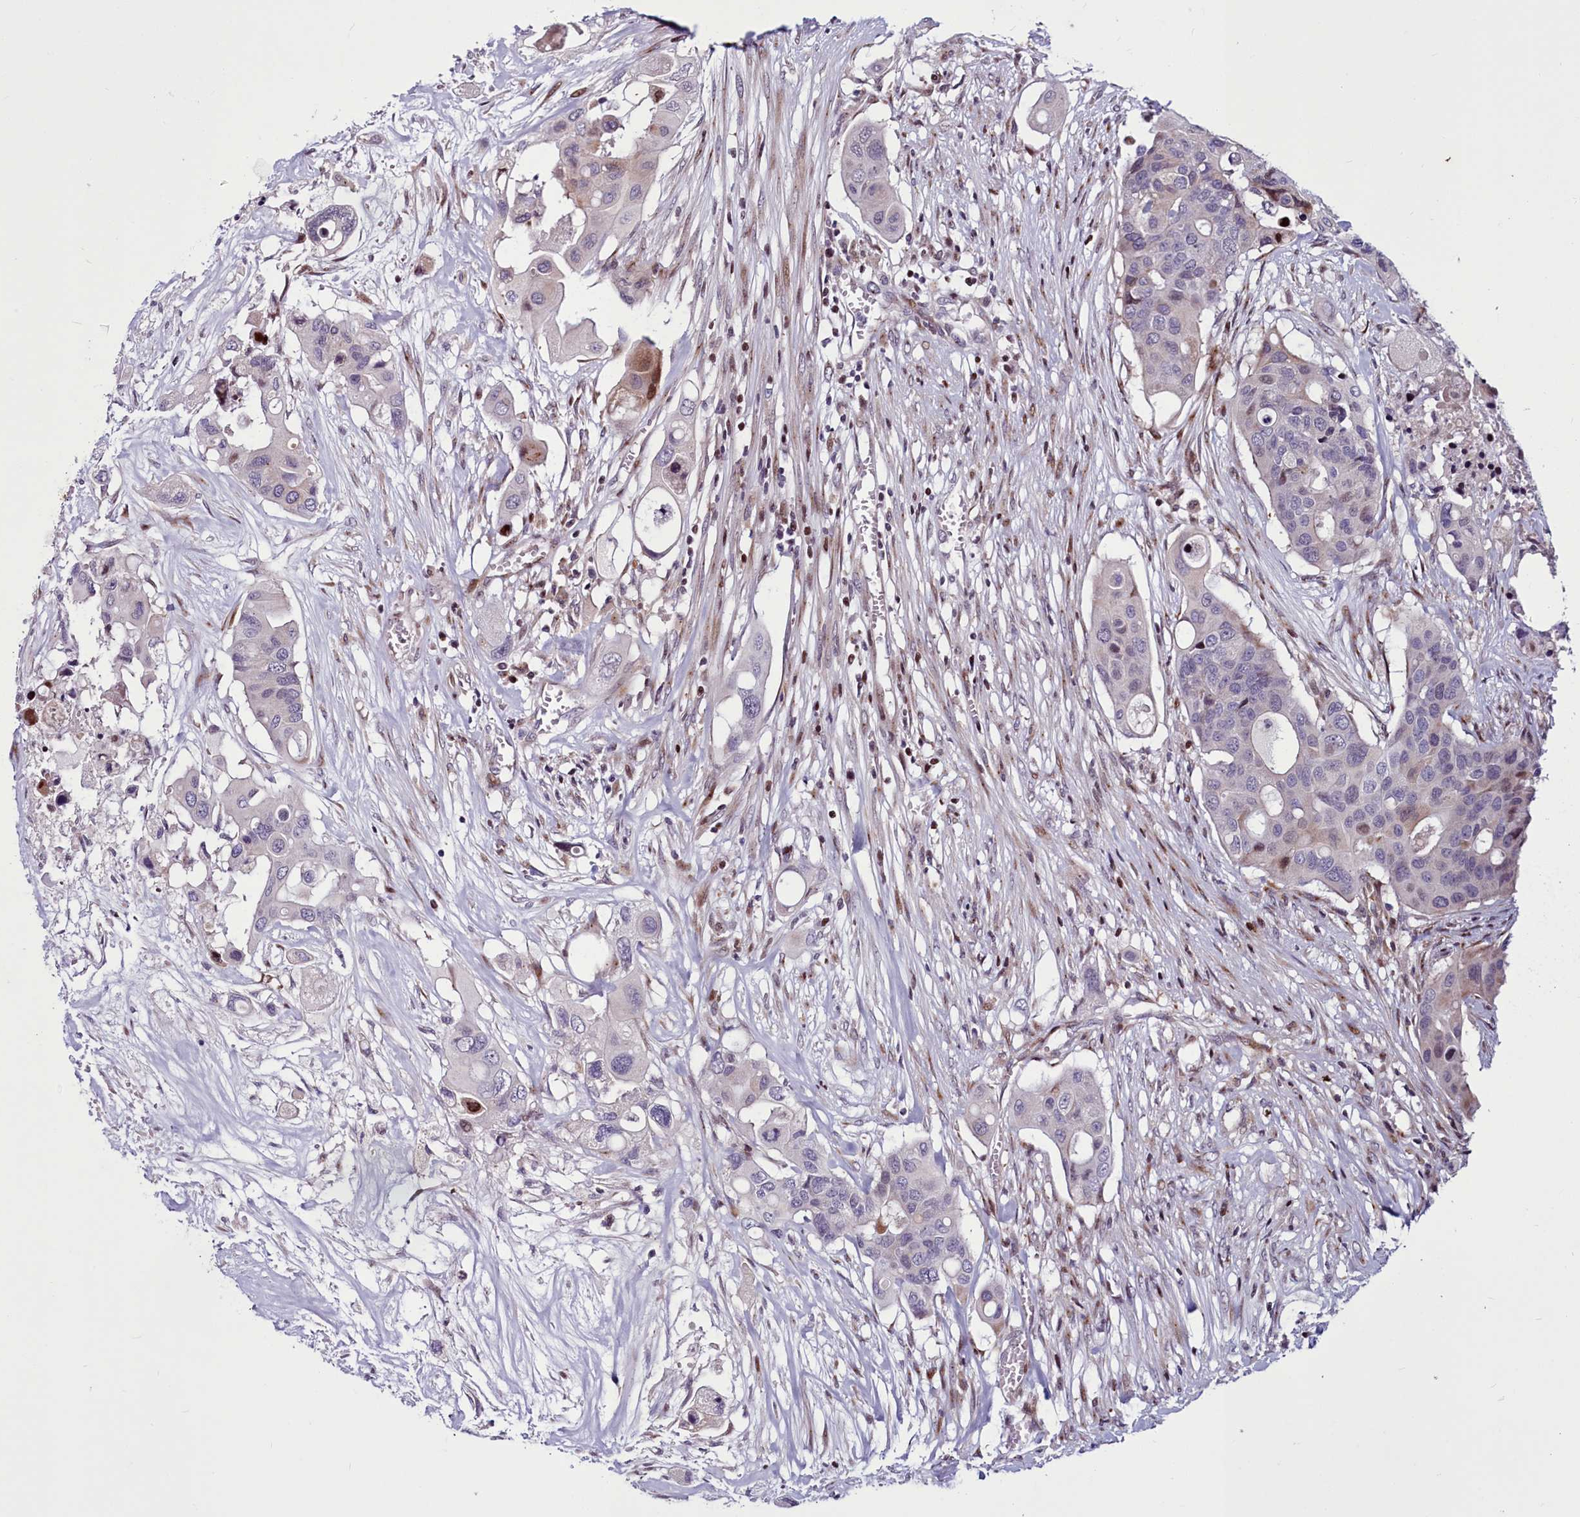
{"staining": {"intensity": "negative", "quantity": "none", "location": "none"}, "tissue": "colorectal cancer", "cell_type": "Tumor cells", "image_type": "cancer", "snomed": [{"axis": "morphology", "description": "Adenocarcinoma, NOS"}, {"axis": "topography", "description": "Colon"}], "caption": "Colorectal cancer (adenocarcinoma) stained for a protein using immunohistochemistry (IHC) shows no staining tumor cells.", "gene": "WBP11", "patient": {"sex": "male", "age": 77}}